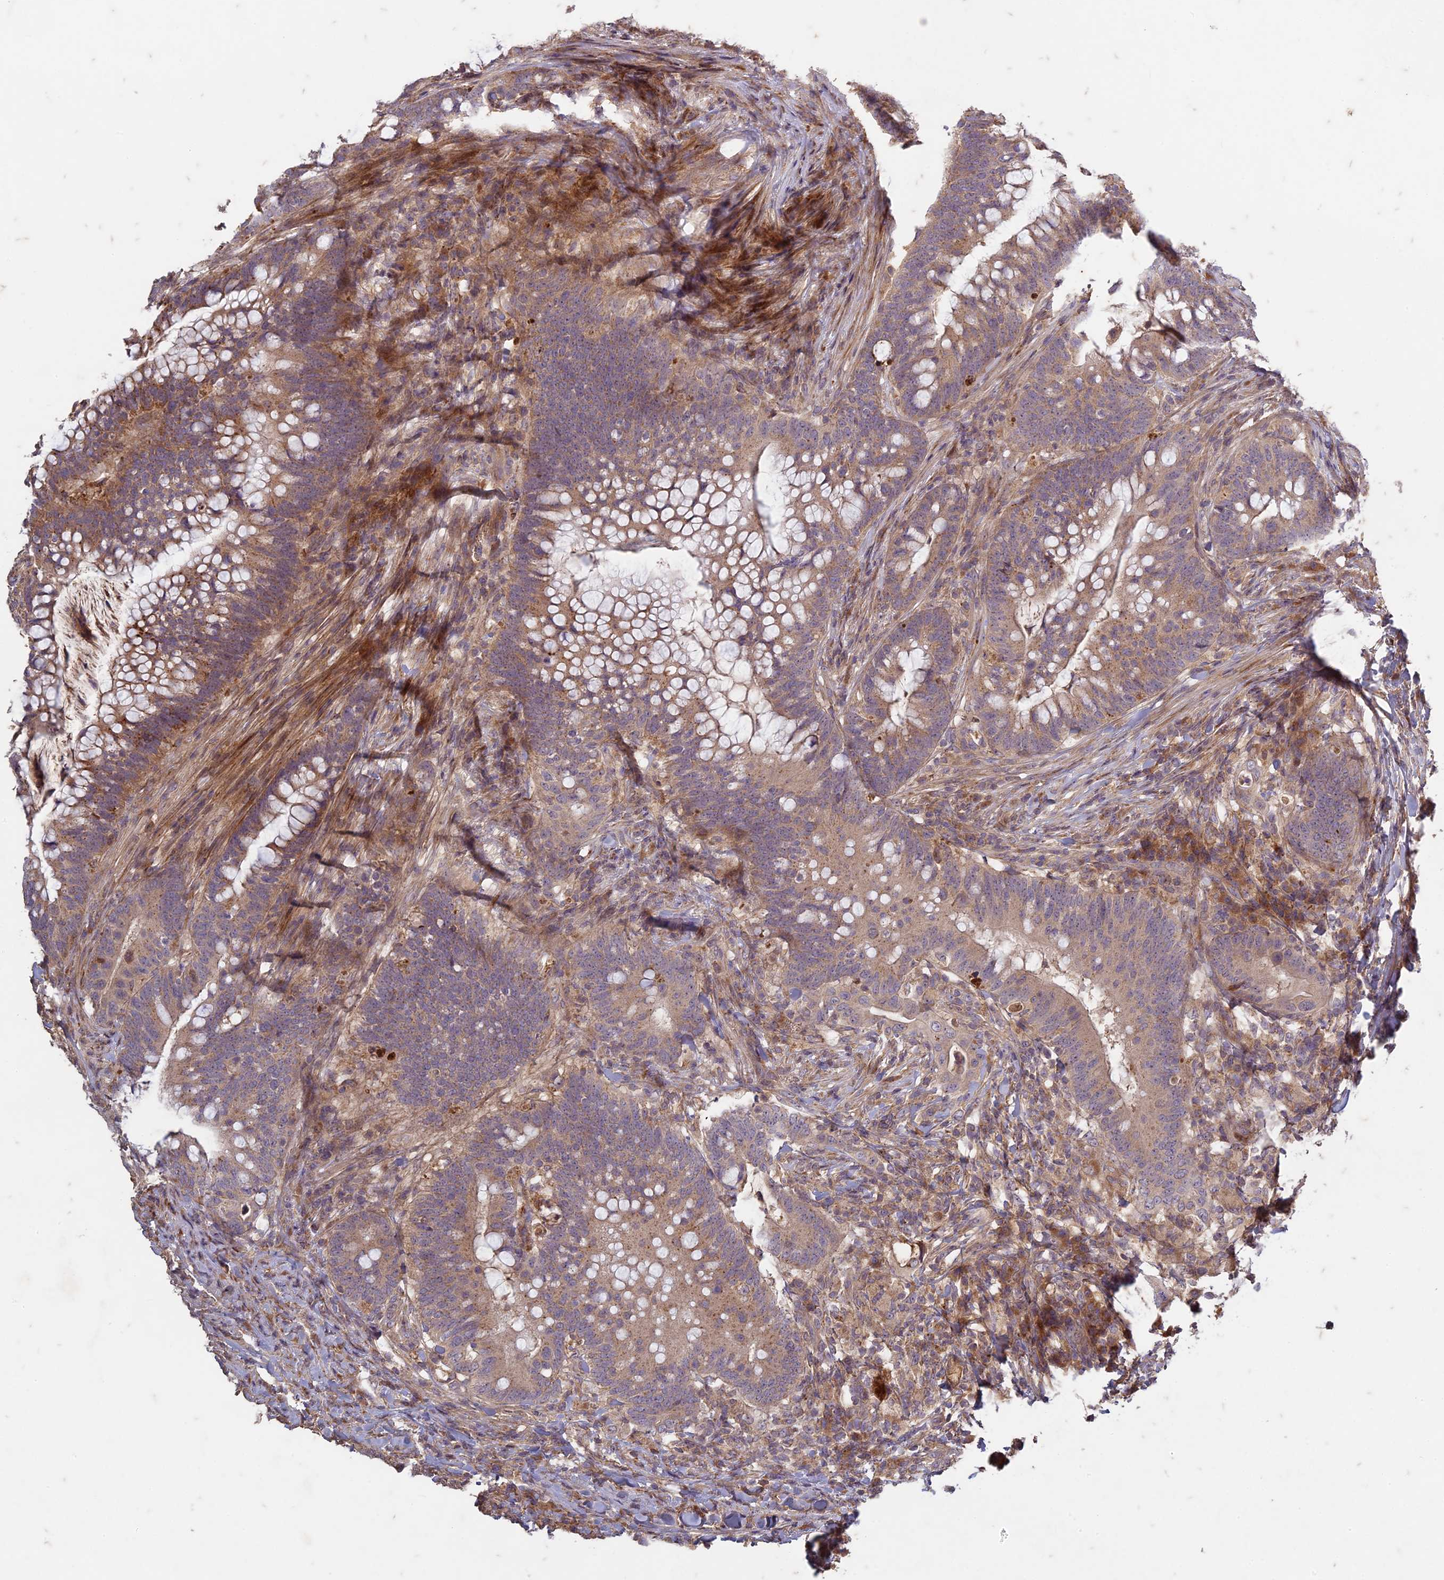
{"staining": {"intensity": "moderate", "quantity": ">75%", "location": "cytoplasmic/membranous"}, "tissue": "colorectal cancer", "cell_type": "Tumor cells", "image_type": "cancer", "snomed": [{"axis": "morphology", "description": "Adenocarcinoma, NOS"}, {"axis": "topography", "description": "Colon"}], "caption": "Human colorectal adenocarcinoma stained with a brown dye exhibits moderate cytoplasmic/membranous positive staining in approximately >75% of tumor cells.", "gene": "TCF25", "patient": {"sex": "female", "age": 66}}